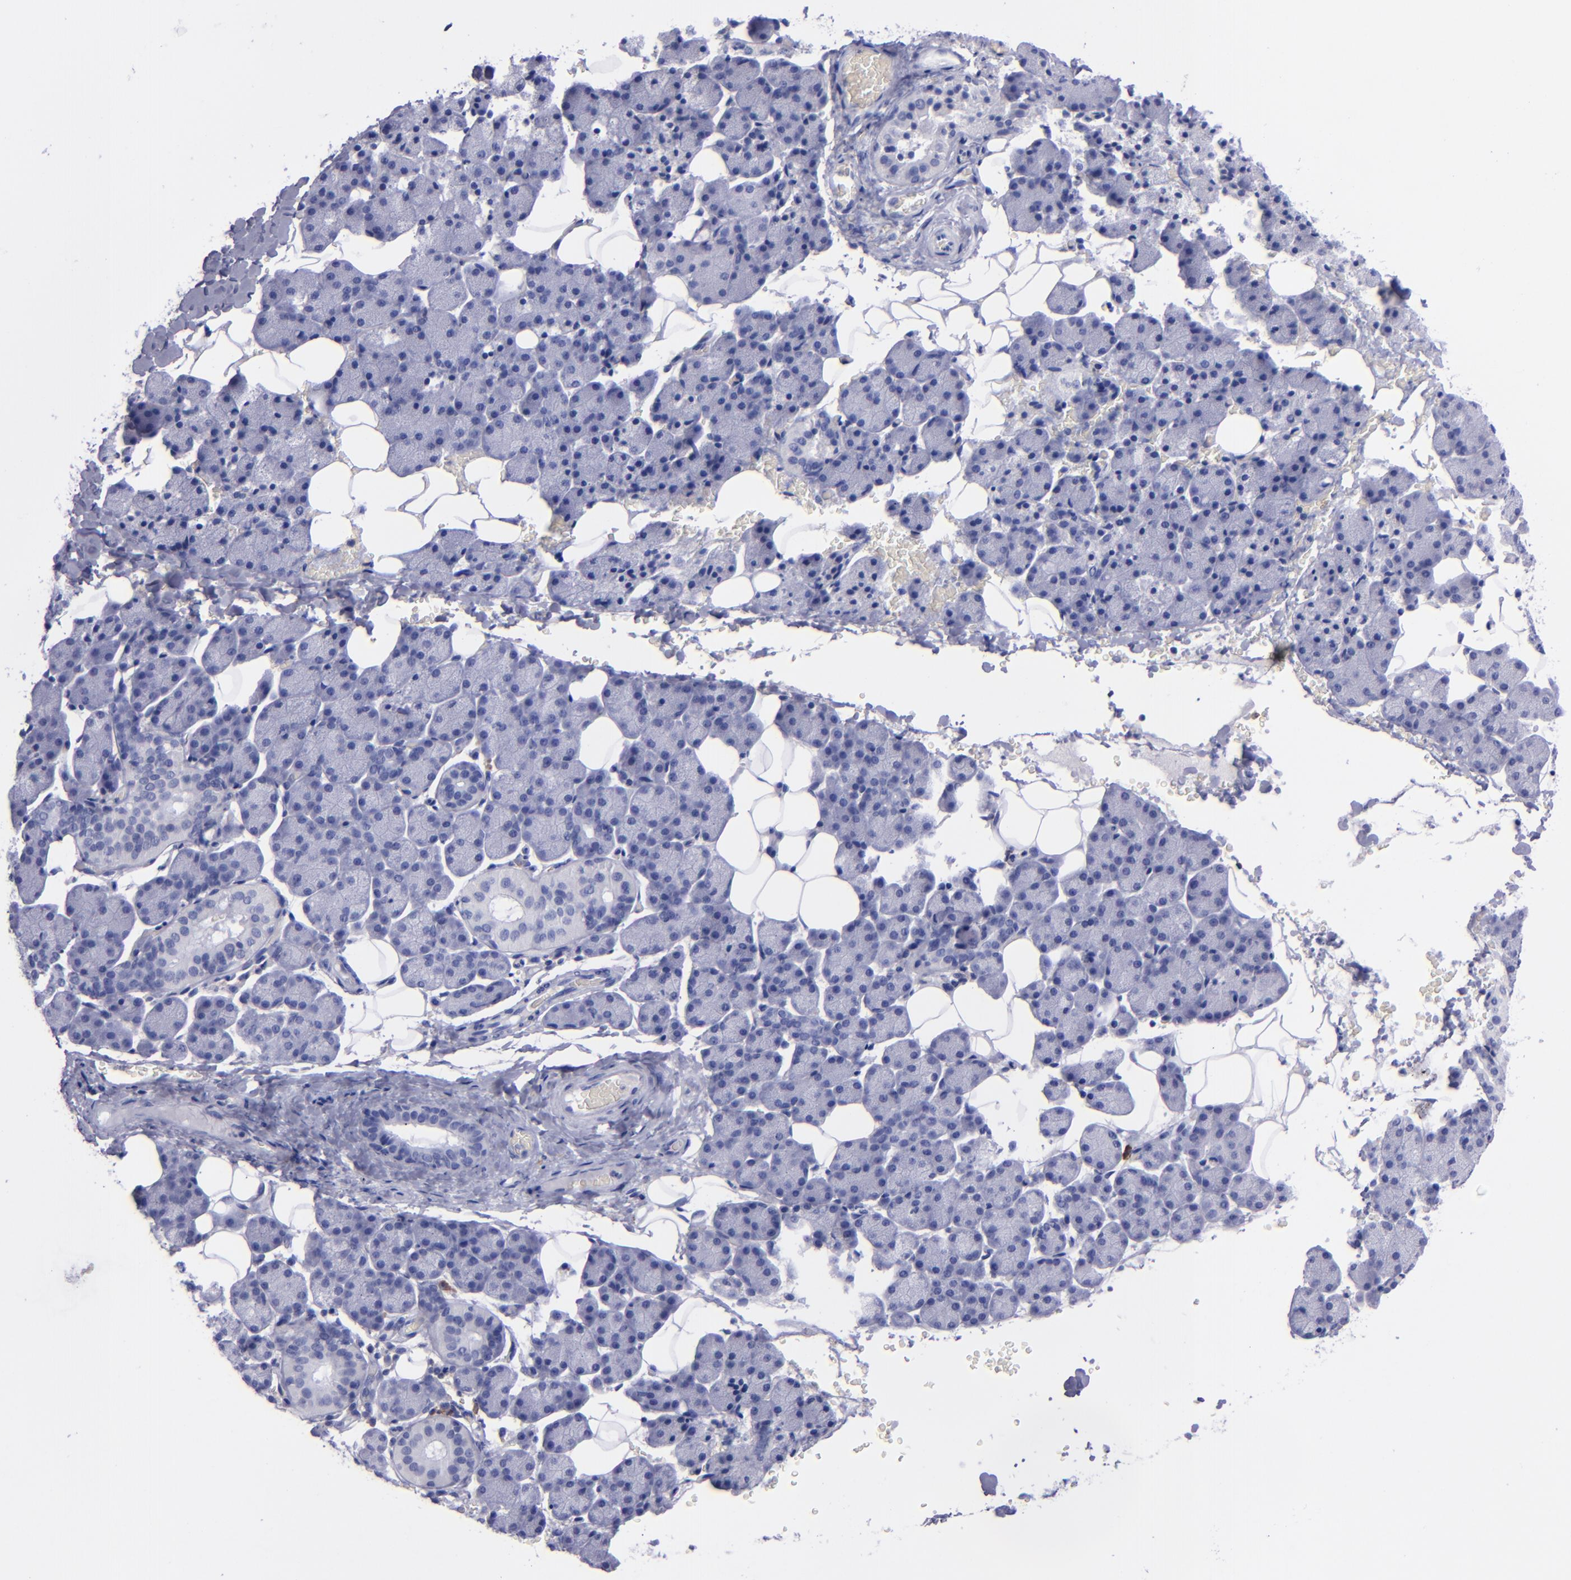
{"staining": {"intensity": "negative", "quantity": "none", "location": "none"}, "tissue": "salivary gland", "cell_type": "Glandular cells", "image_type": "normal", "snomed": [{"axis": "morphology", "description": "Normal tissue, NOS"}, {"axis": "topography", "description": "Lymph node"}, {"axis": "topography", "description": "Salivary gland"}], "caption": "Immunohistochemical staining of normal human salivary gland demonstrates no significant staining in glandular cells. The staining was performed using DAB to visualize the protein expression in brown, while the nuclei were stained in blue with hematoxylin (Magnification: 20x).", "gene": "CD37", "patient": {"sex": "male", "age": 8}}